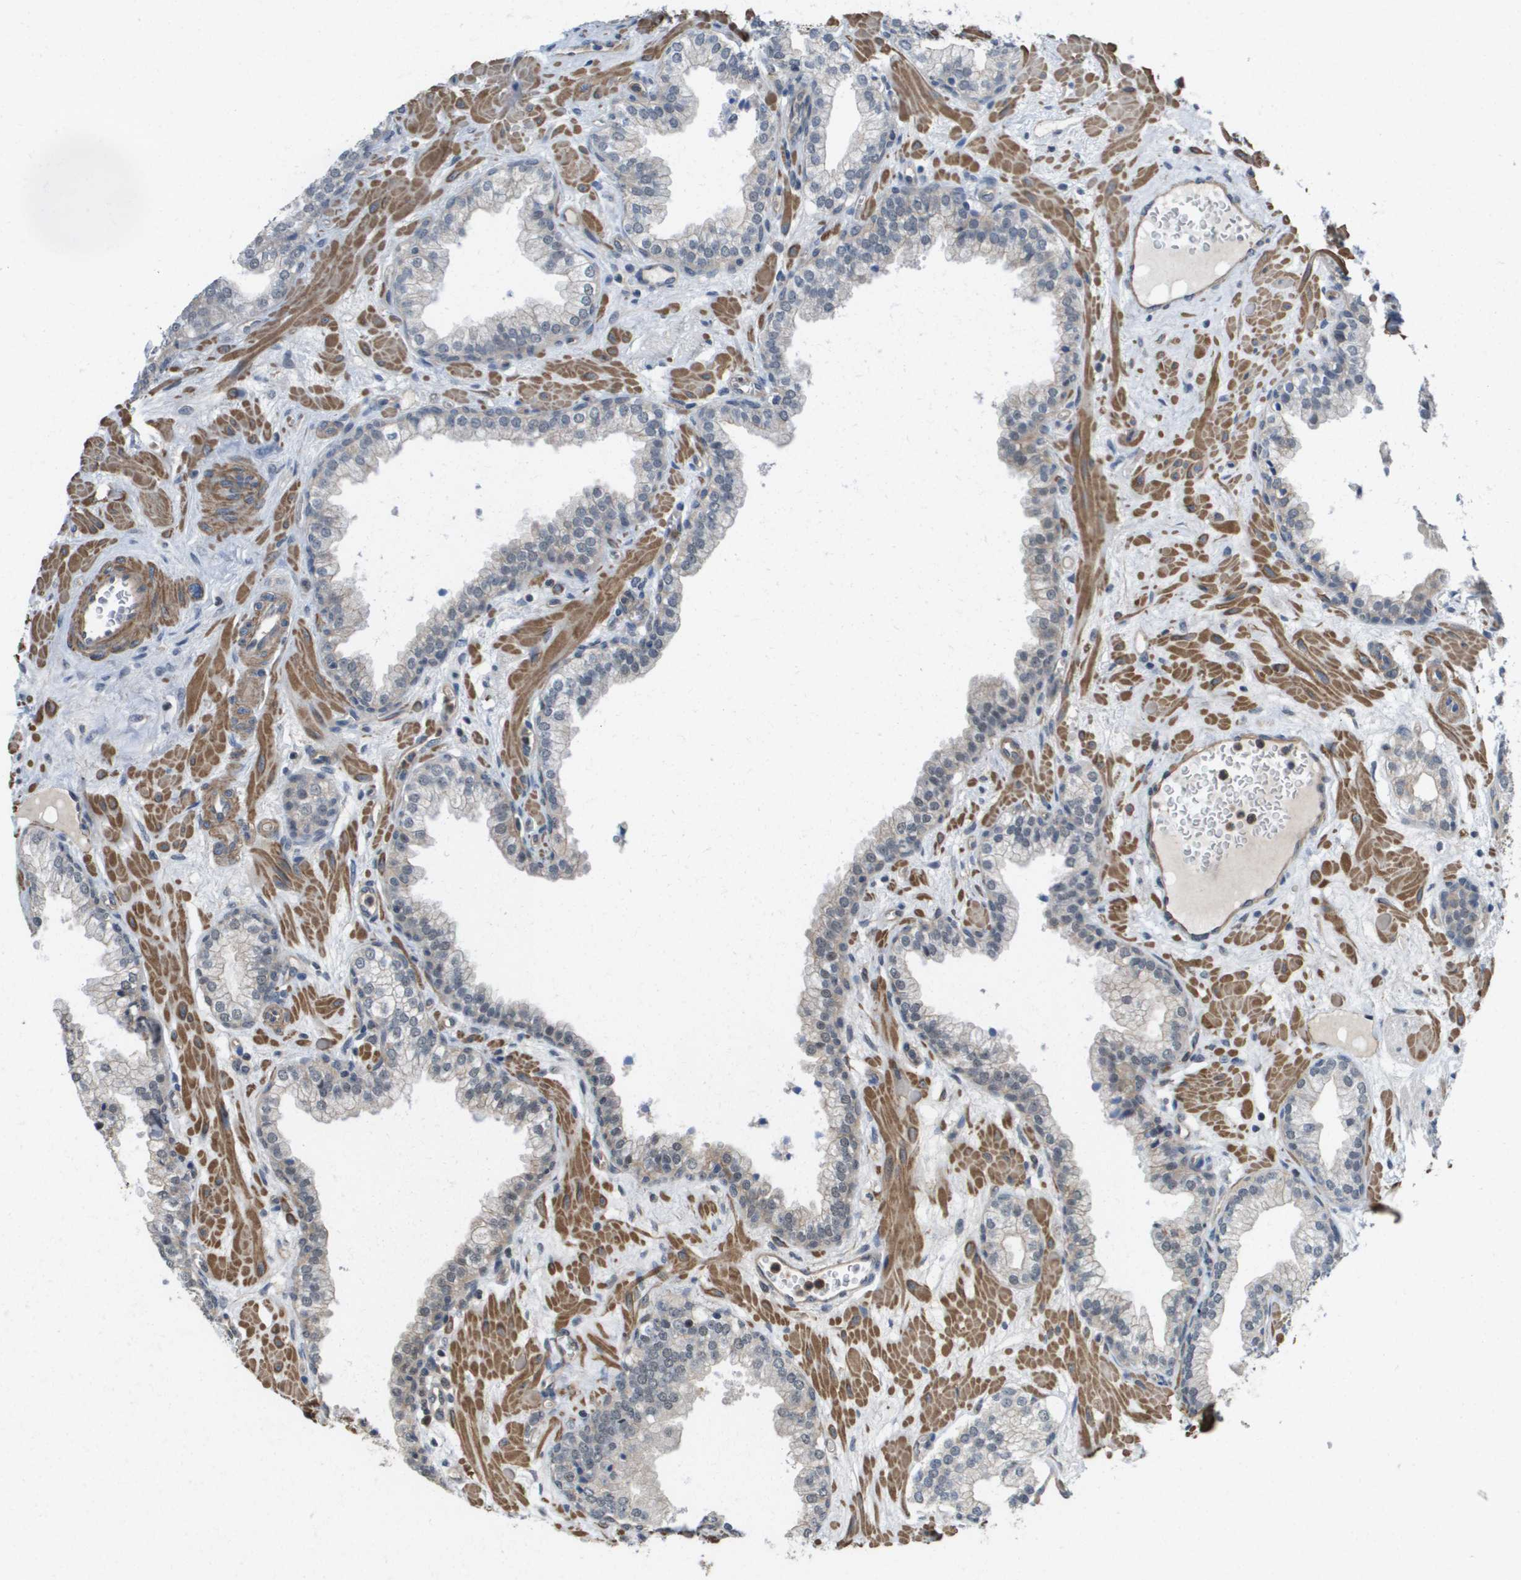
{"staining": {"intensity": "negative", "quantity": "none", "location": "none"}, "tissue": "prostate", "cell_type": "Glandular cells", "image_type": "normal", "snomed": [{"axis": "morphology", "description": "Normal tissue, NOS"}, {"axis": "morphology", "description": "Urothelial carcinoma, Low grade"}, {"axis": "topography", "description": "Urinary bladder"}, {"axis": "topography", "description": "Prostate"}], "caption": "This histopathology image is of normal prostate stained with immunohistochemistry to label a protein in brown with the nuclei are counter-stained blue. There is no expression in glandular cells. (DAB (3,3'-diaminobenzidine) immunohistochemistry, high magnification).", "gene": "RNF112", "patient": {"sex": "male", "age": 60}}